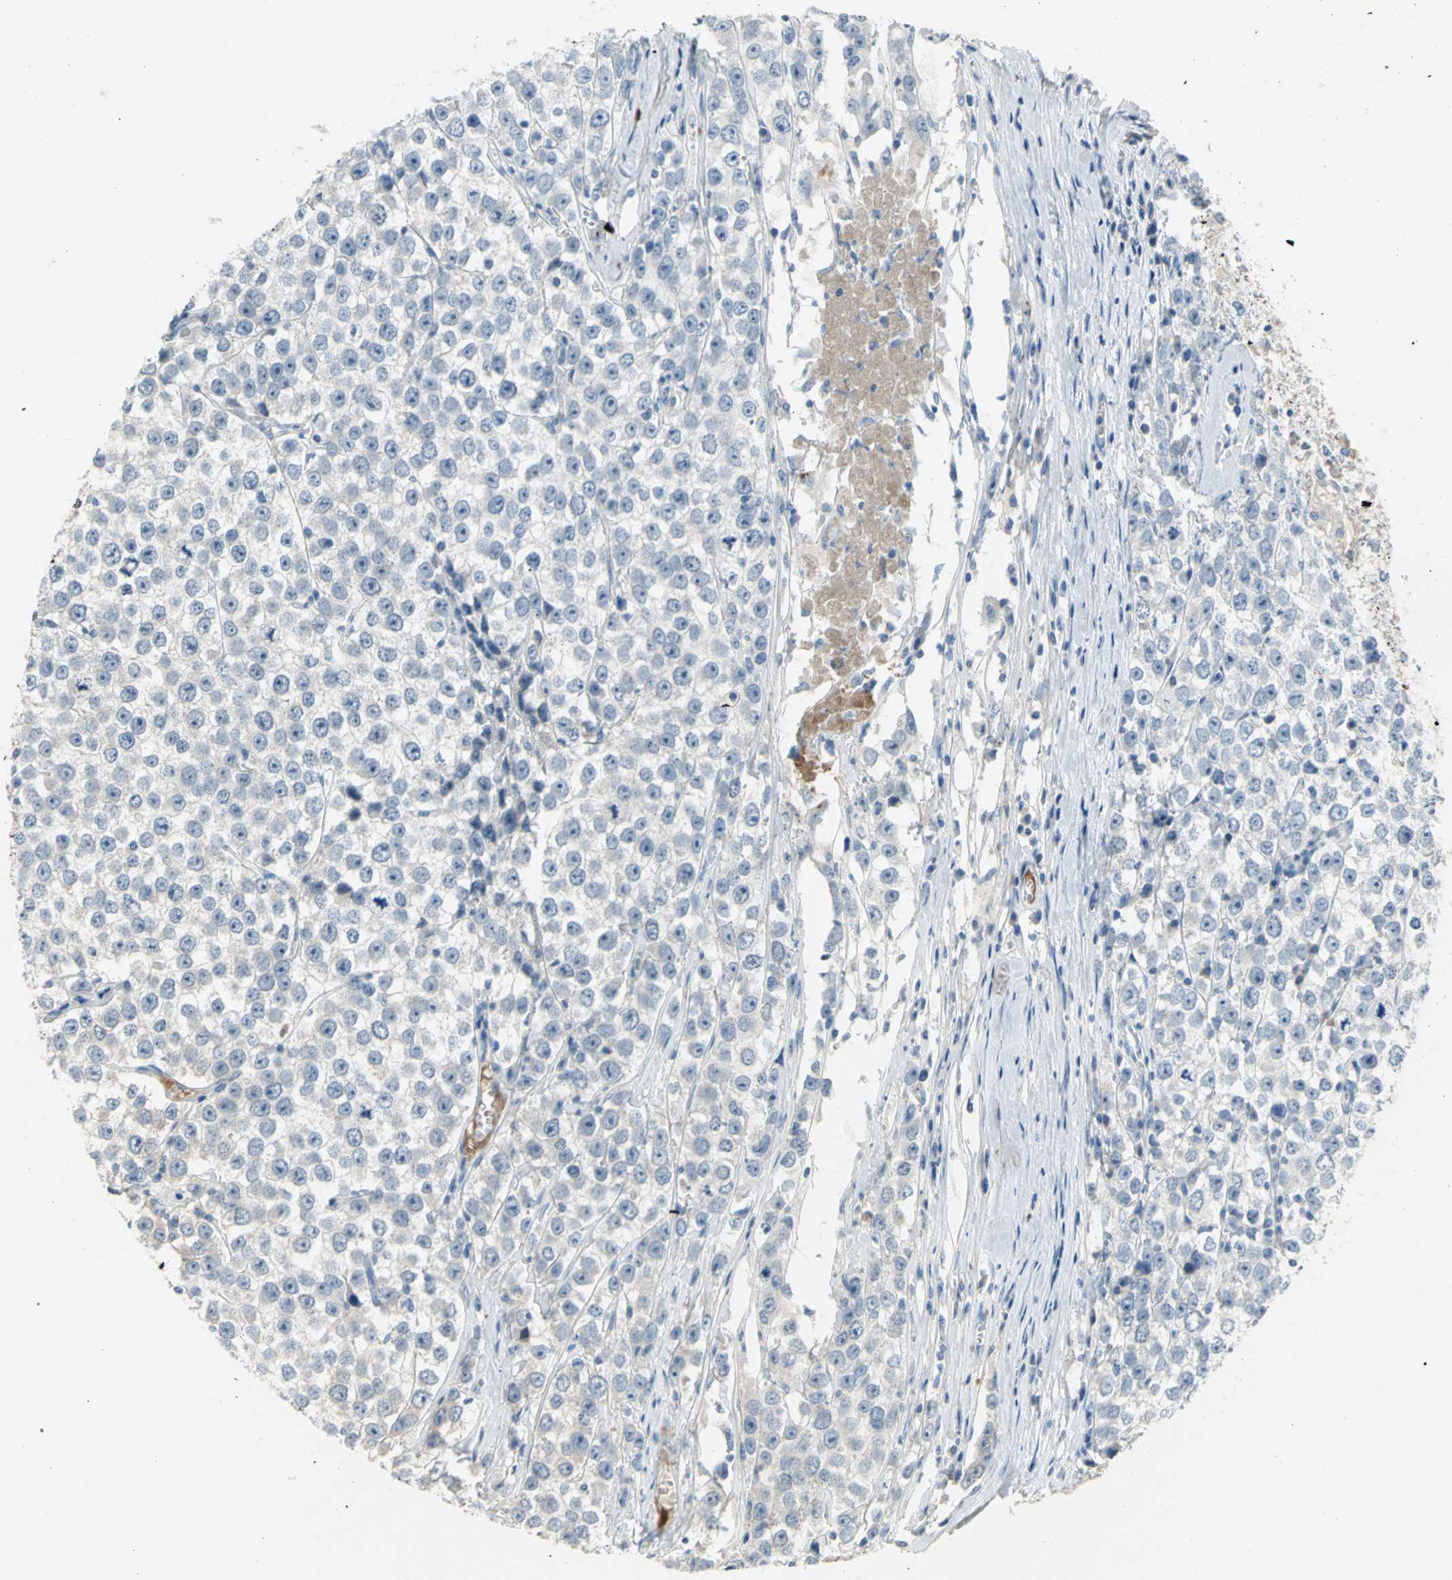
{"staining": {"intensity": "negative", "quantity": "none", "location": "none"}, "tissue": "testis cancer", "cell_type": "Tumor cells", "image_type": "cancer", "snomed": [{"axis": "morphology", "description": "Seminoma, NOS"}, {"axis": "morphology", "description": "Carcinoma, Embryonal, NOS"}, {"axis": "topography", "description": "Testis"}], "caption": "High magnification brightfield microscopy of embryonal carcinoma (testis) stained with DAB (brown) and counterstained with hematoxylin (blue): tumor cells show no significant expression.", "gene": "ZIC1", "patient": {"sex": "male", "age": 52}}